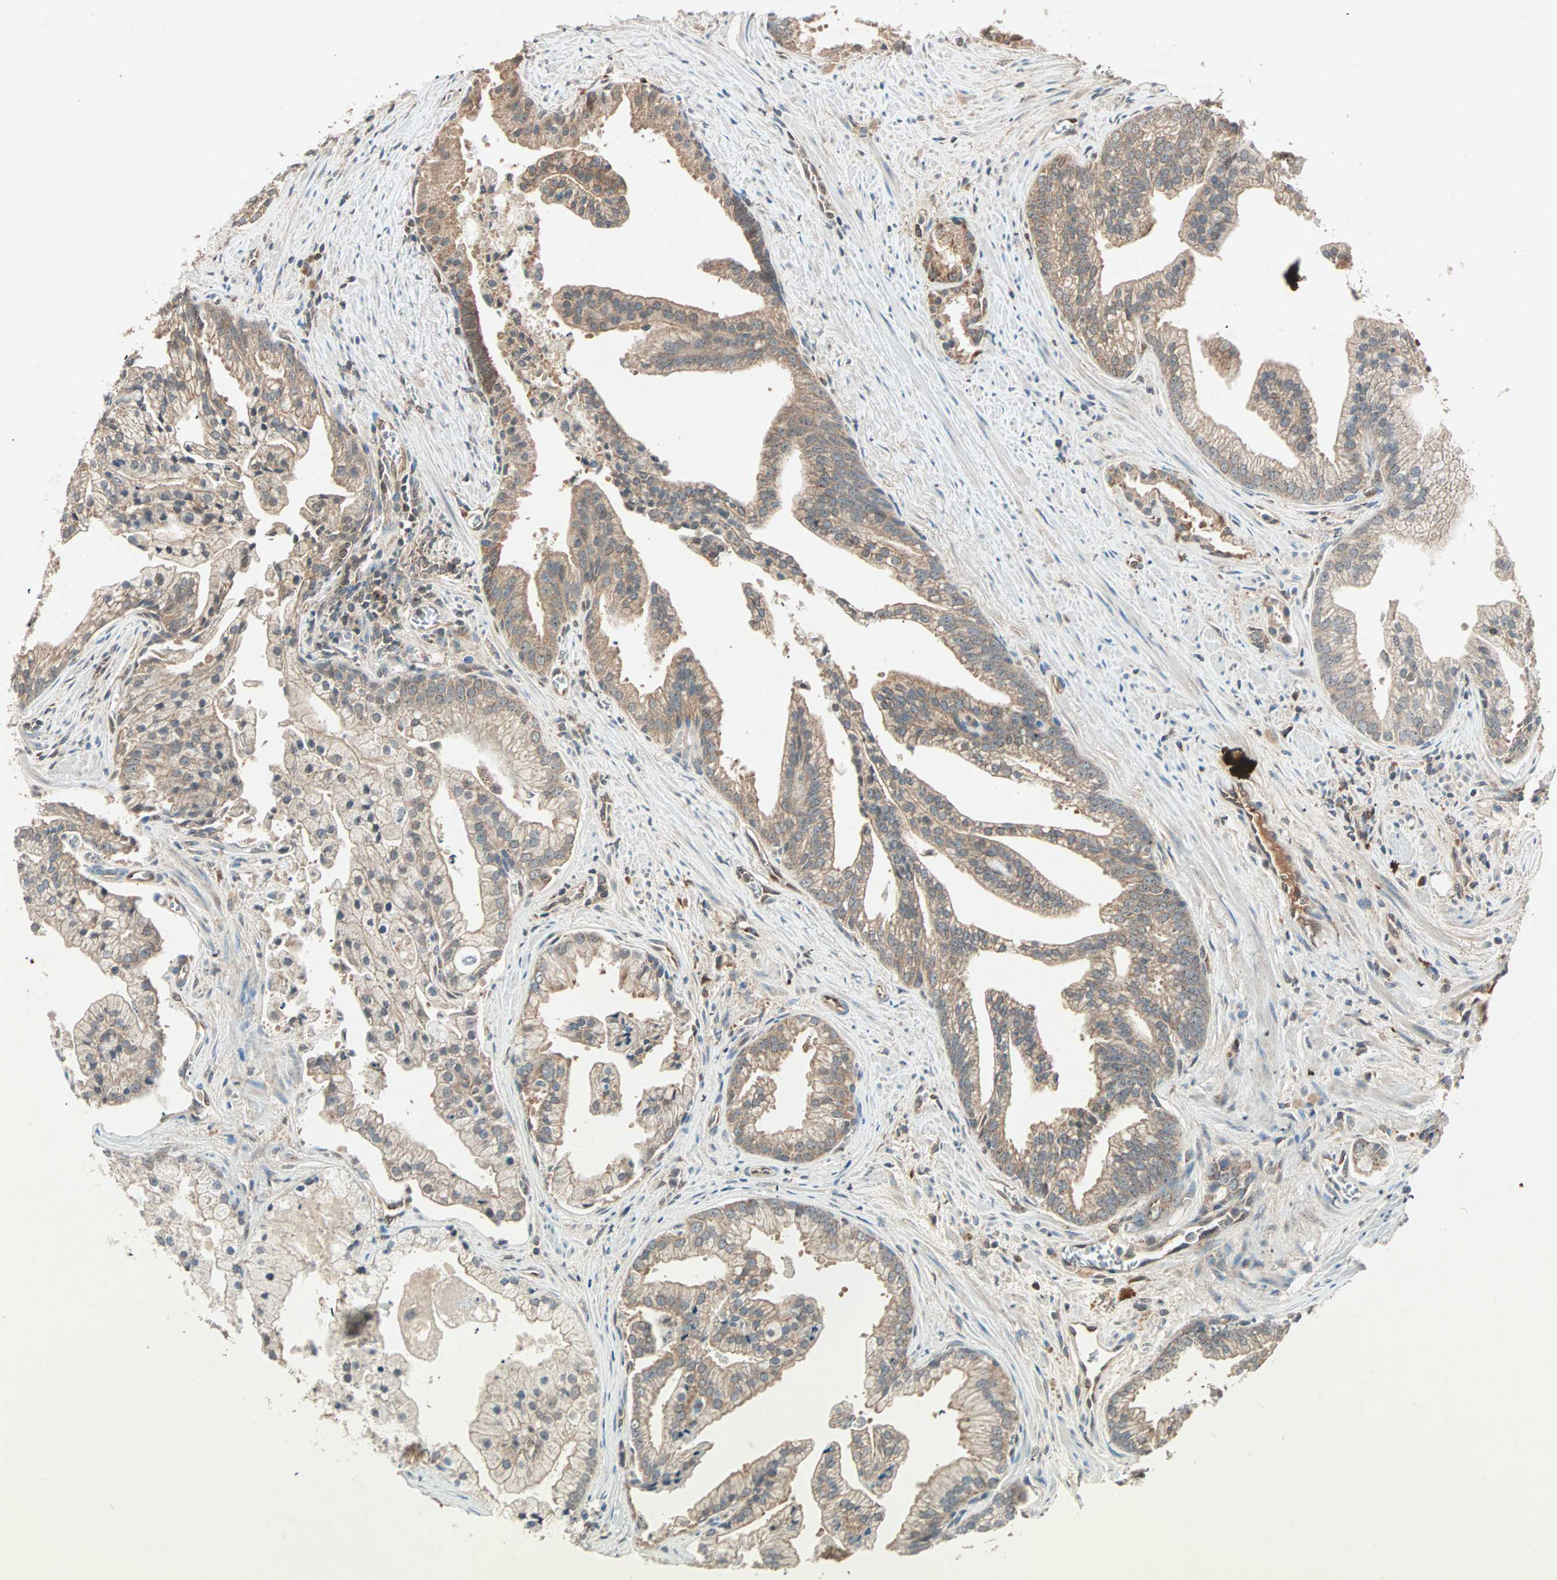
{"staining": {"intensity": "moderate", "quantity": ">75%", "location": "cytoplasmic/membranous"}, "tissue": "prostate cancer", "cell_type": "Tumor cells", "image_type": "cancer", "snomed": [{"axis": "morphology", "description": "Adenocarcinoma, High grade"}, {"axis": "topography", "description": "Prostate"}], "caption": "Tumor cells demonstrate medium levels of moderate cytoplasmic/membranous staining in approximately >75% of cells in human prostate high-grade adenocarcinoma. Immunohistochemistry (ihc) stains the protein of interest in brown and the nuclei are stained blue.", "gene": "MAPK1", "patient": {"sex": "male", "age": 67}}